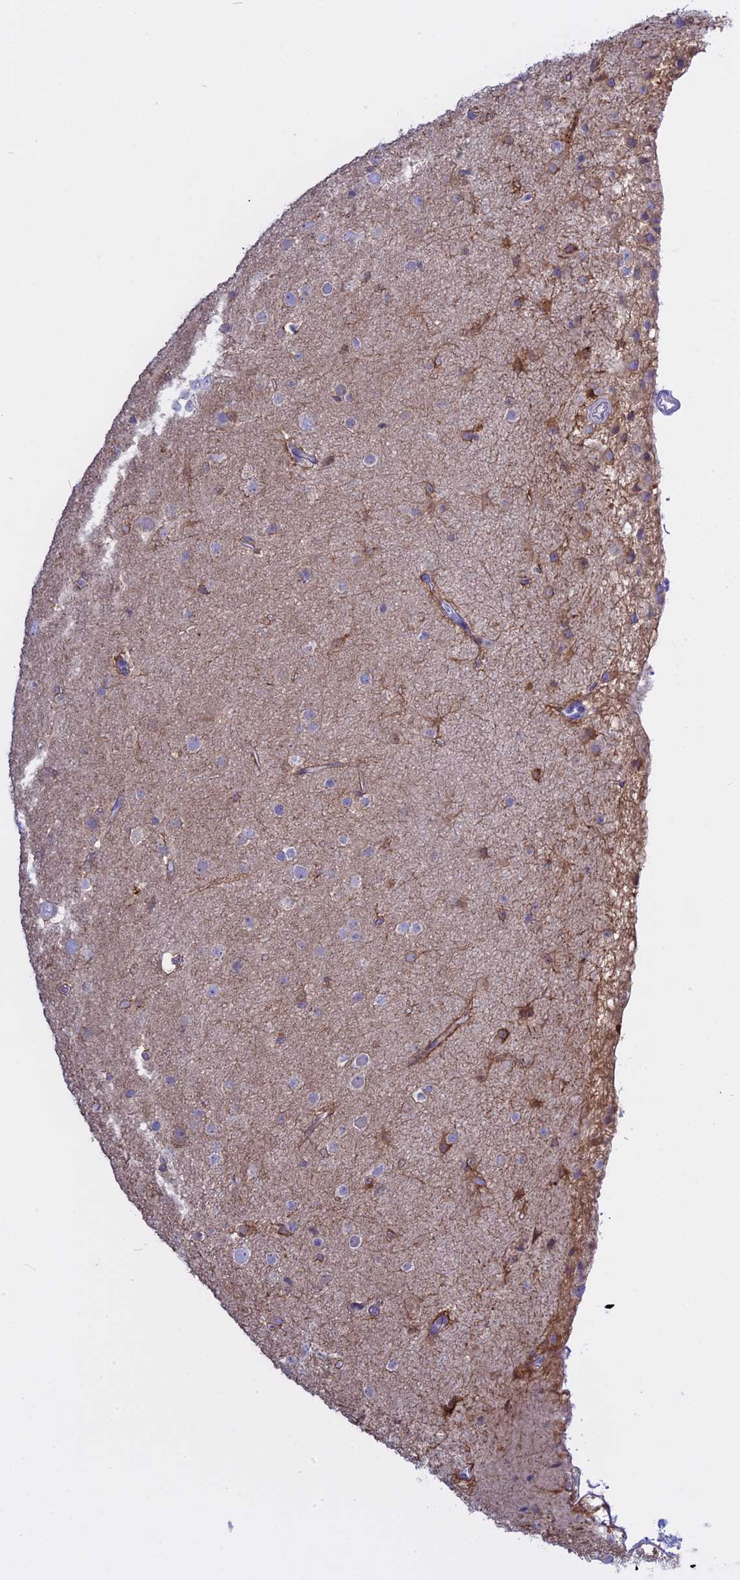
{"staining": {"intensity": "moderate", "quantity": "<25%", "location": "cytoplasmic/membranous"}, "tissue": "glioma", "cell_type": "Tumor cells", "image_type": "cancer", "snomed": [{"axis": "morphology", "description": "Glioma, malignant, Low grade"}, {"axis": "topography", "description": "Brain"}], "caption": "This is an image of immunohistochemistry (IHC) staining of glioma, which shows moderate positivity in the cytoplasmic/membranous of tumor cells.", "gene": "AHCYL1", "patient": {"sex": "male", "age": 65}}